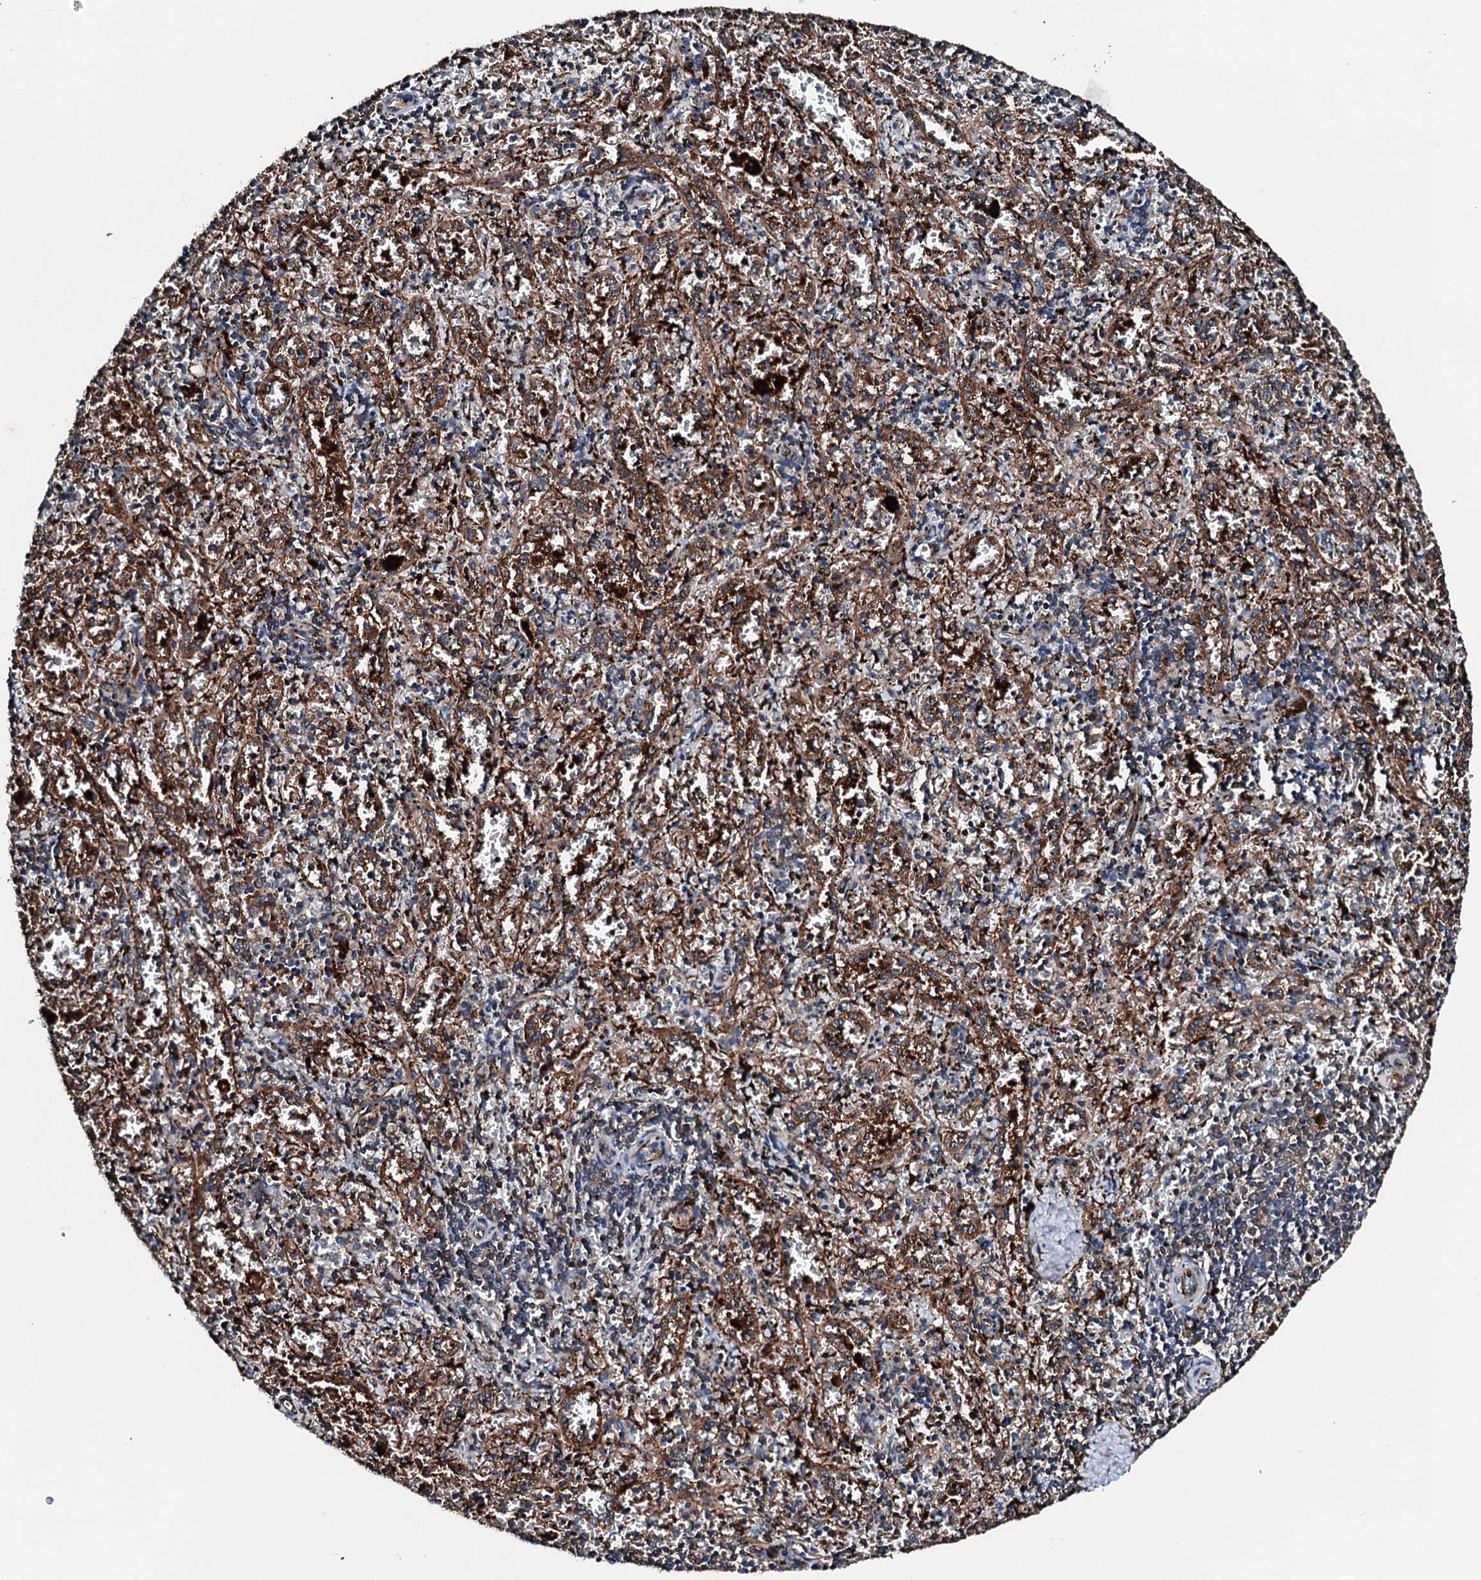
{"staining": {"intensity": "strong", "quantity": "25%-75%", "location": "cytoplasmic/membranous"}, "tissue": "spleen", "cell_type": "Cells in red pulp", "image_type": "normal", "snomed": [{"axis": "morphology", "description": "Normal tissue, NOS"}, {"axis": "topography", "description": "Spleen"}], "caption": "Human spleen stained for a protein (brown) demonstrates strong cytoplasmic/membranous positive expression in about 25%-75% of cells in red pulp.", "gene": "FGD4", "patient": {"sex": "male", "age": 11}}